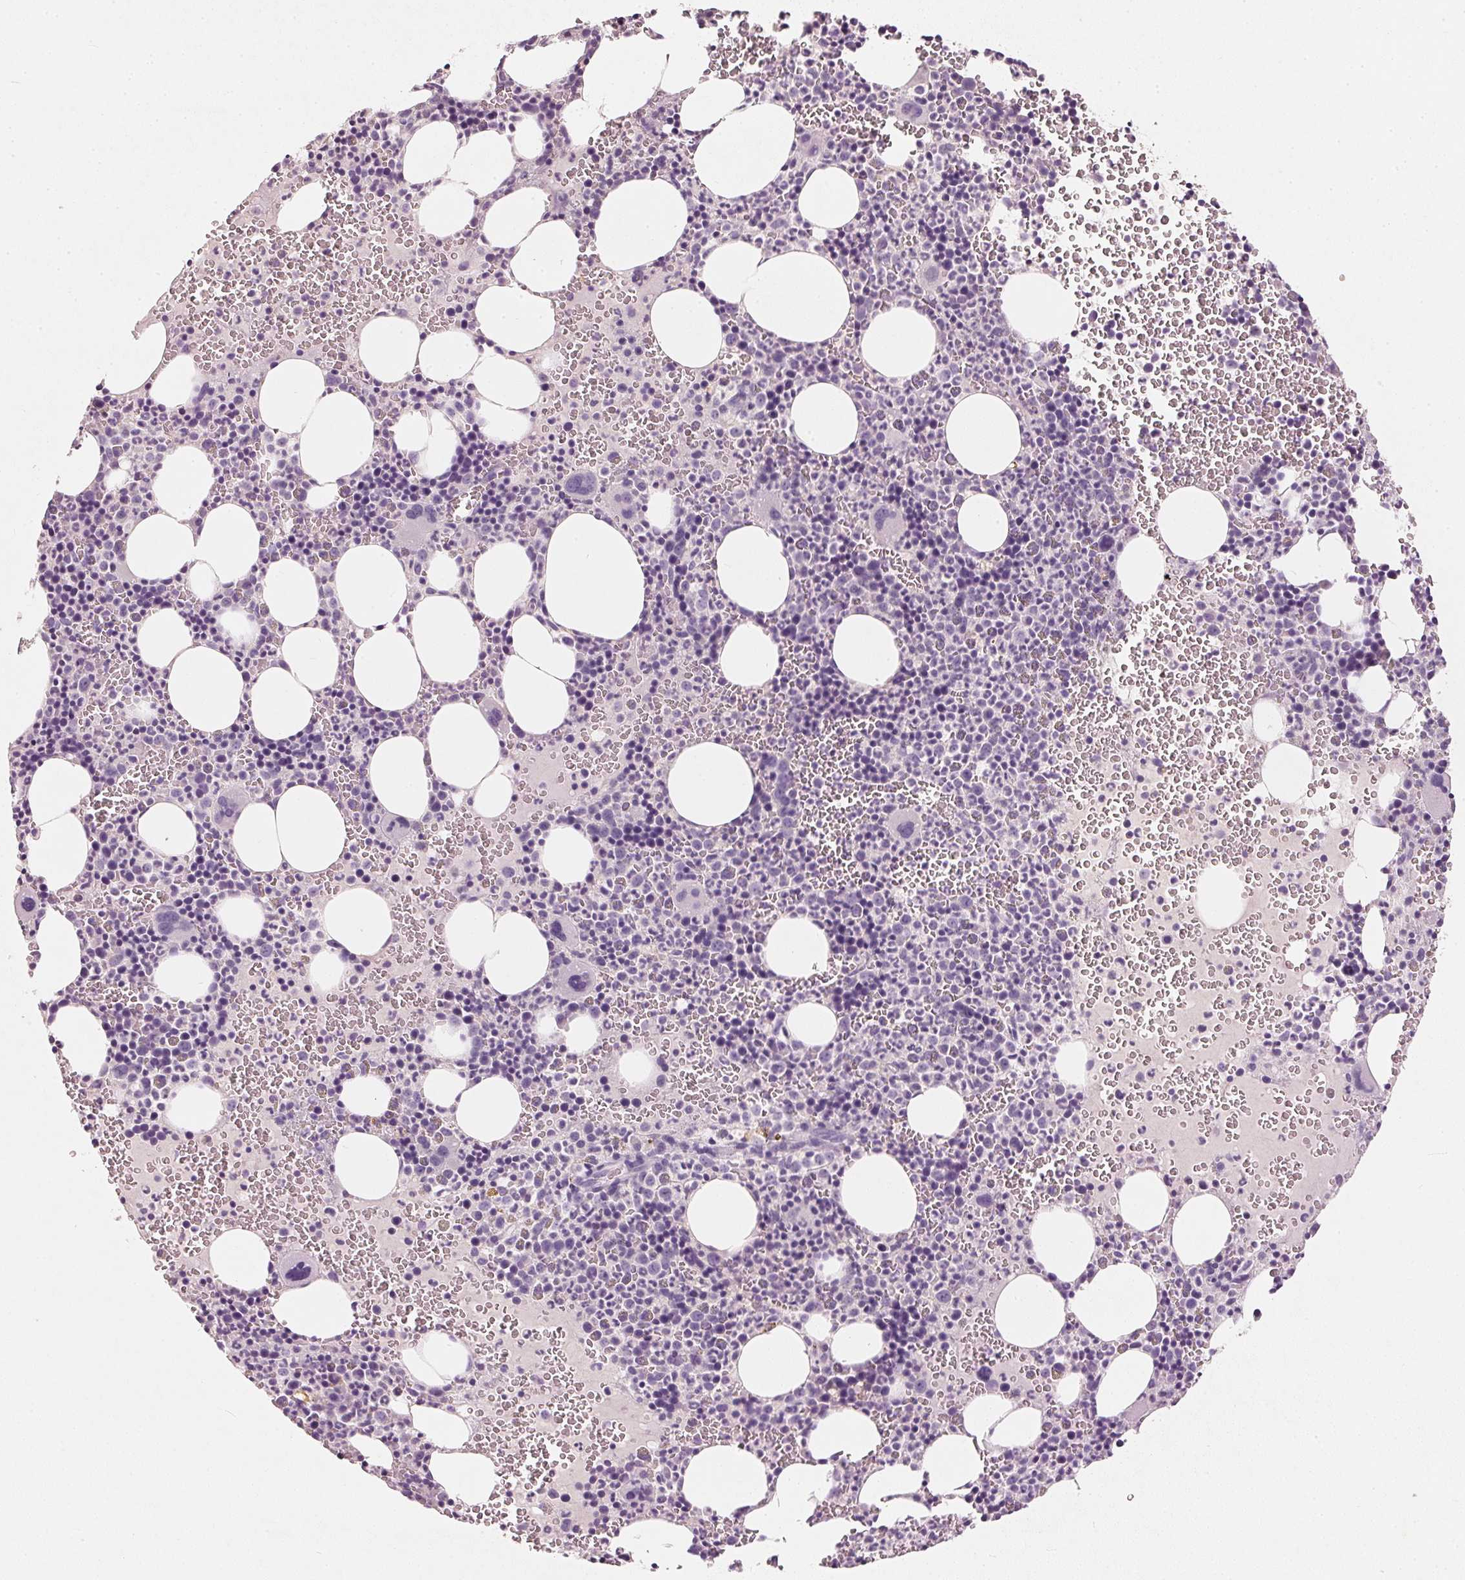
{"staining": {"intensity": "negative", "quantity": "none", "location": "none"}, "tissue": "bone marrow", "cell_type": "Hematopoietic cells", "image_type": "normal", "snomed": [{"axis": "morphology", "description": "Normal tissue, NOS"}, {"axis": "topography", "description": "Bone marrow"}], "caption": "This is an immunohistochemistry image of benign bone marrow. There is no positivity in hematopoietic cells.", "gene": "HSD17B1", "patient": {"sex": "male", "age": 63}}